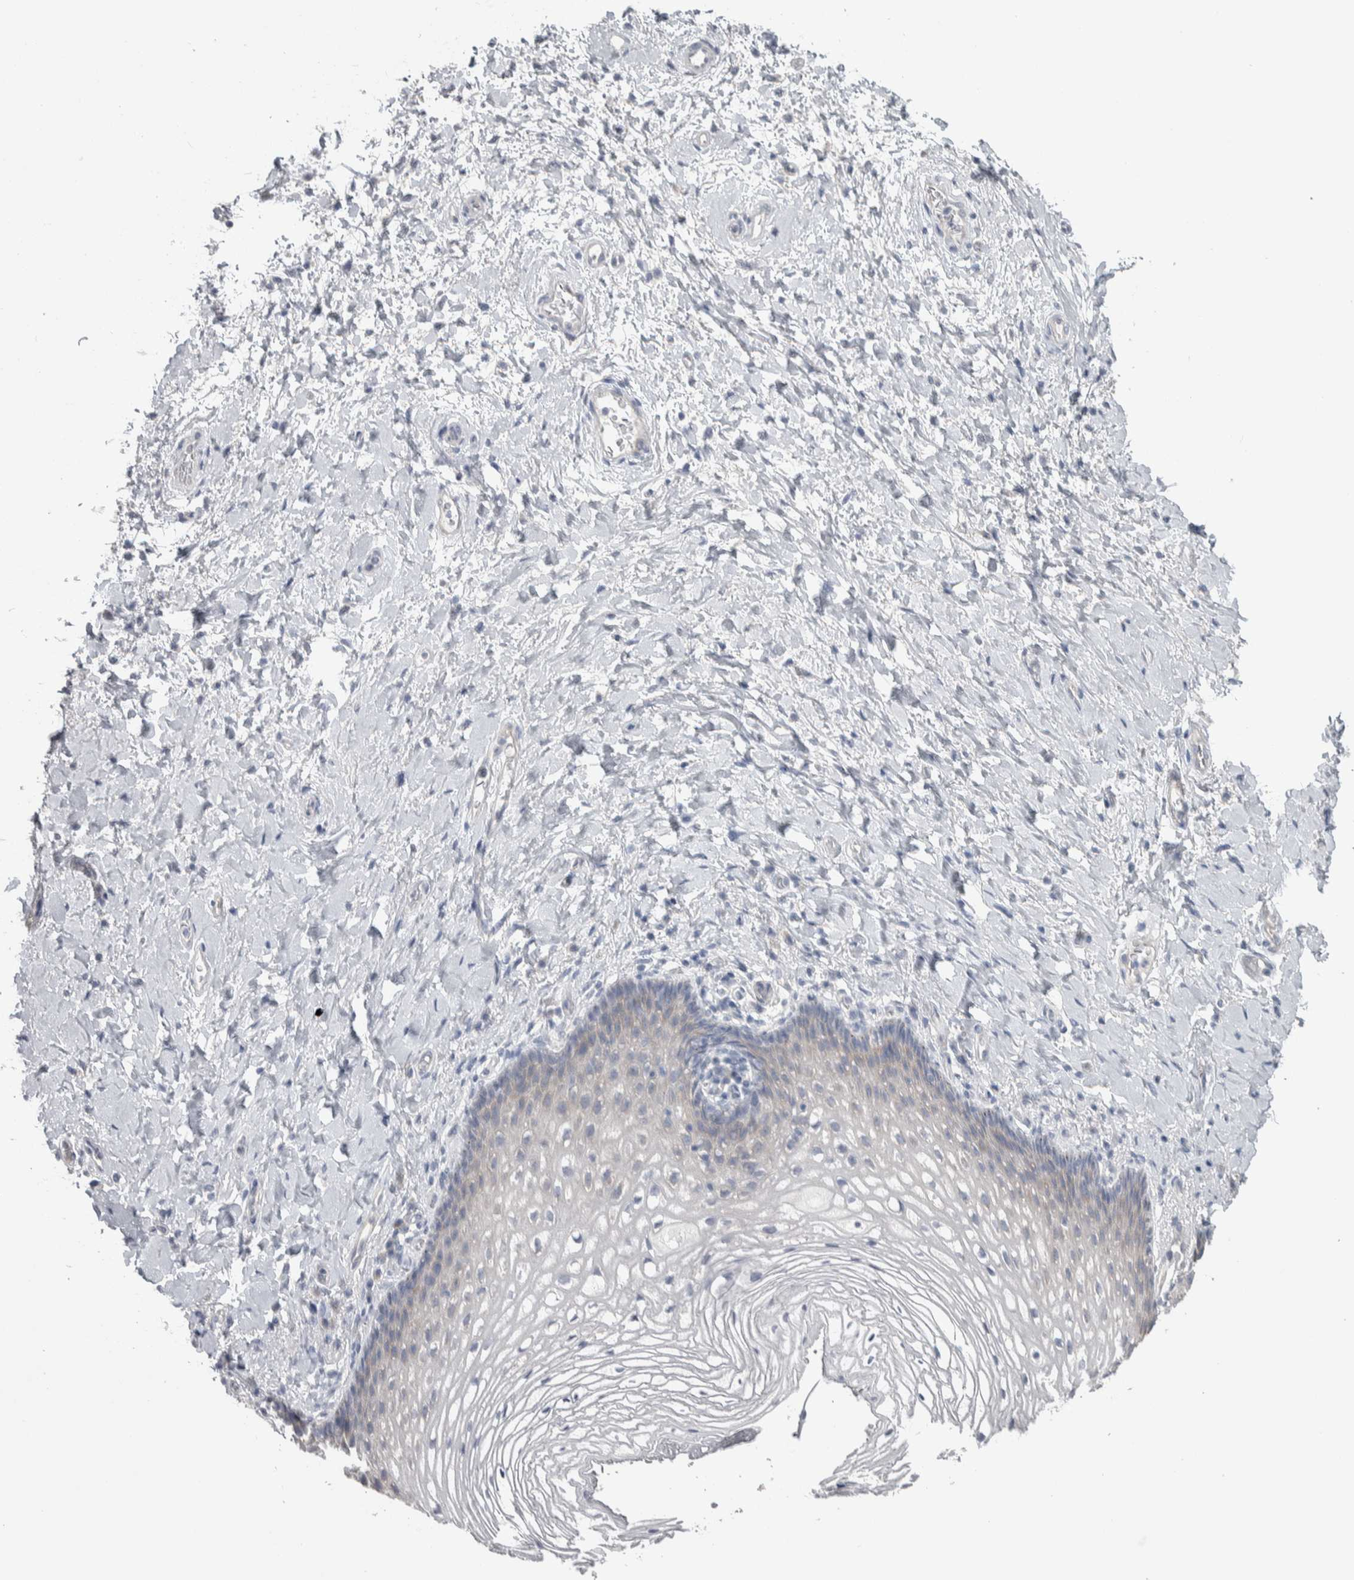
{"staining": {"intensity": "negative", "quantity": "none", "location": "none"}, "tissue": "vagina", "cell_type": "Squamous epithelial cells", "image_type": "normal", "snomed": [{"axis": "morphology", "description": "Normal tissue, NOS"}, {"axis": "topography", "description": "Vagina"}], "caption": "Image shows no significant protein expression in squamous epithelial cells of normal vagina. (DAB immunohistochemistry visualized using brightfield microscopy, high magnification).", "gene": "GPHN", "patient": {"sex": "female", "age": 60}}